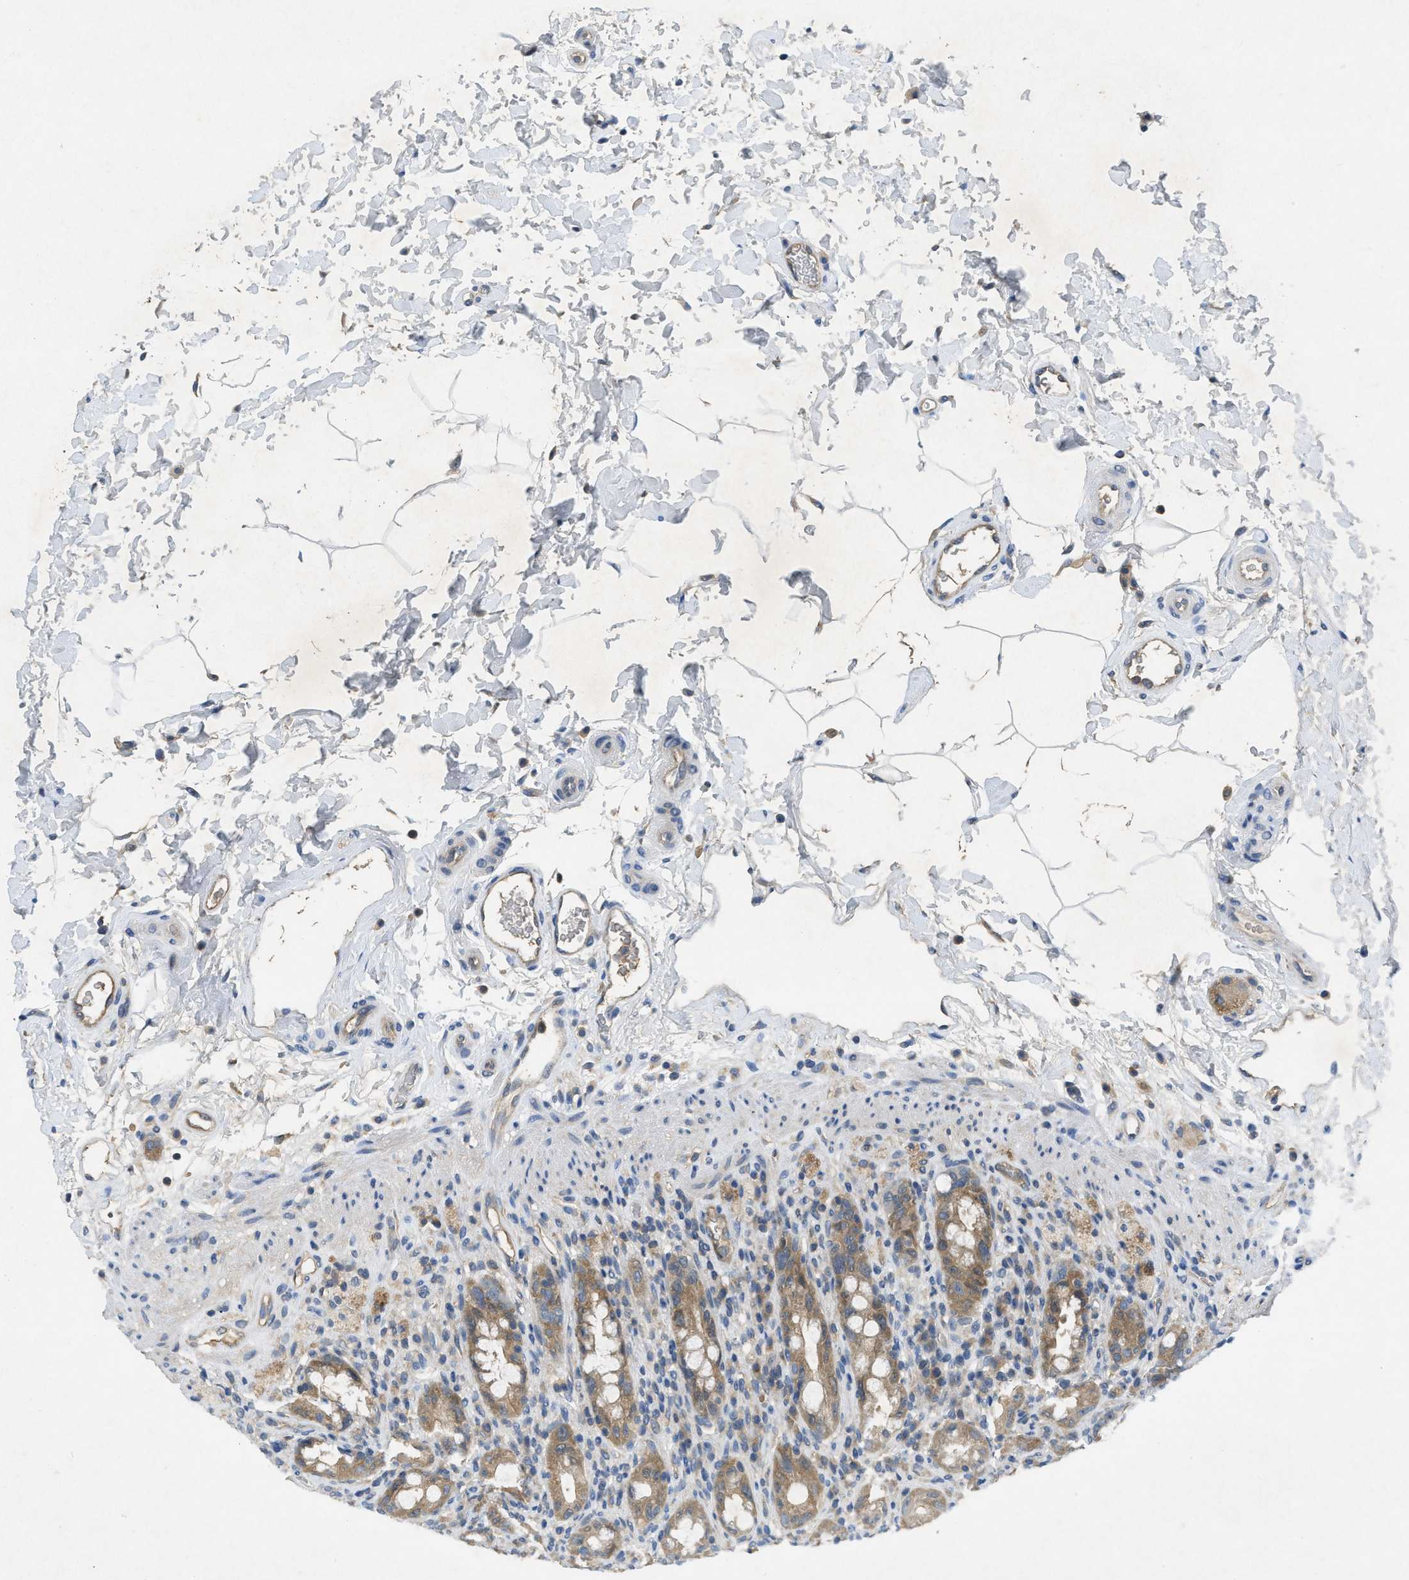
{"staining": {"intensity": "moderate", "quantity": ">75%", "location": "cytoplasmic/membranous"}, "tissue": "rectum", "cell_type": "Glandular cells", "image_type": "normal", "snomed": [{"axis": "morphology", "description": "Normal tissue, NOS"}, {"axis": "topography", "description": "Rectum"}], "caption": "Immunohistochemistry histopathology image of unremarkable rectum stained for a protein (brown), which displays medium levels of moderate cytoplasmic/membranous expression in approximately >75% of glandular cells.", "gene": "PPP3CA", "patient": {"sex": "male", "age": 44}}